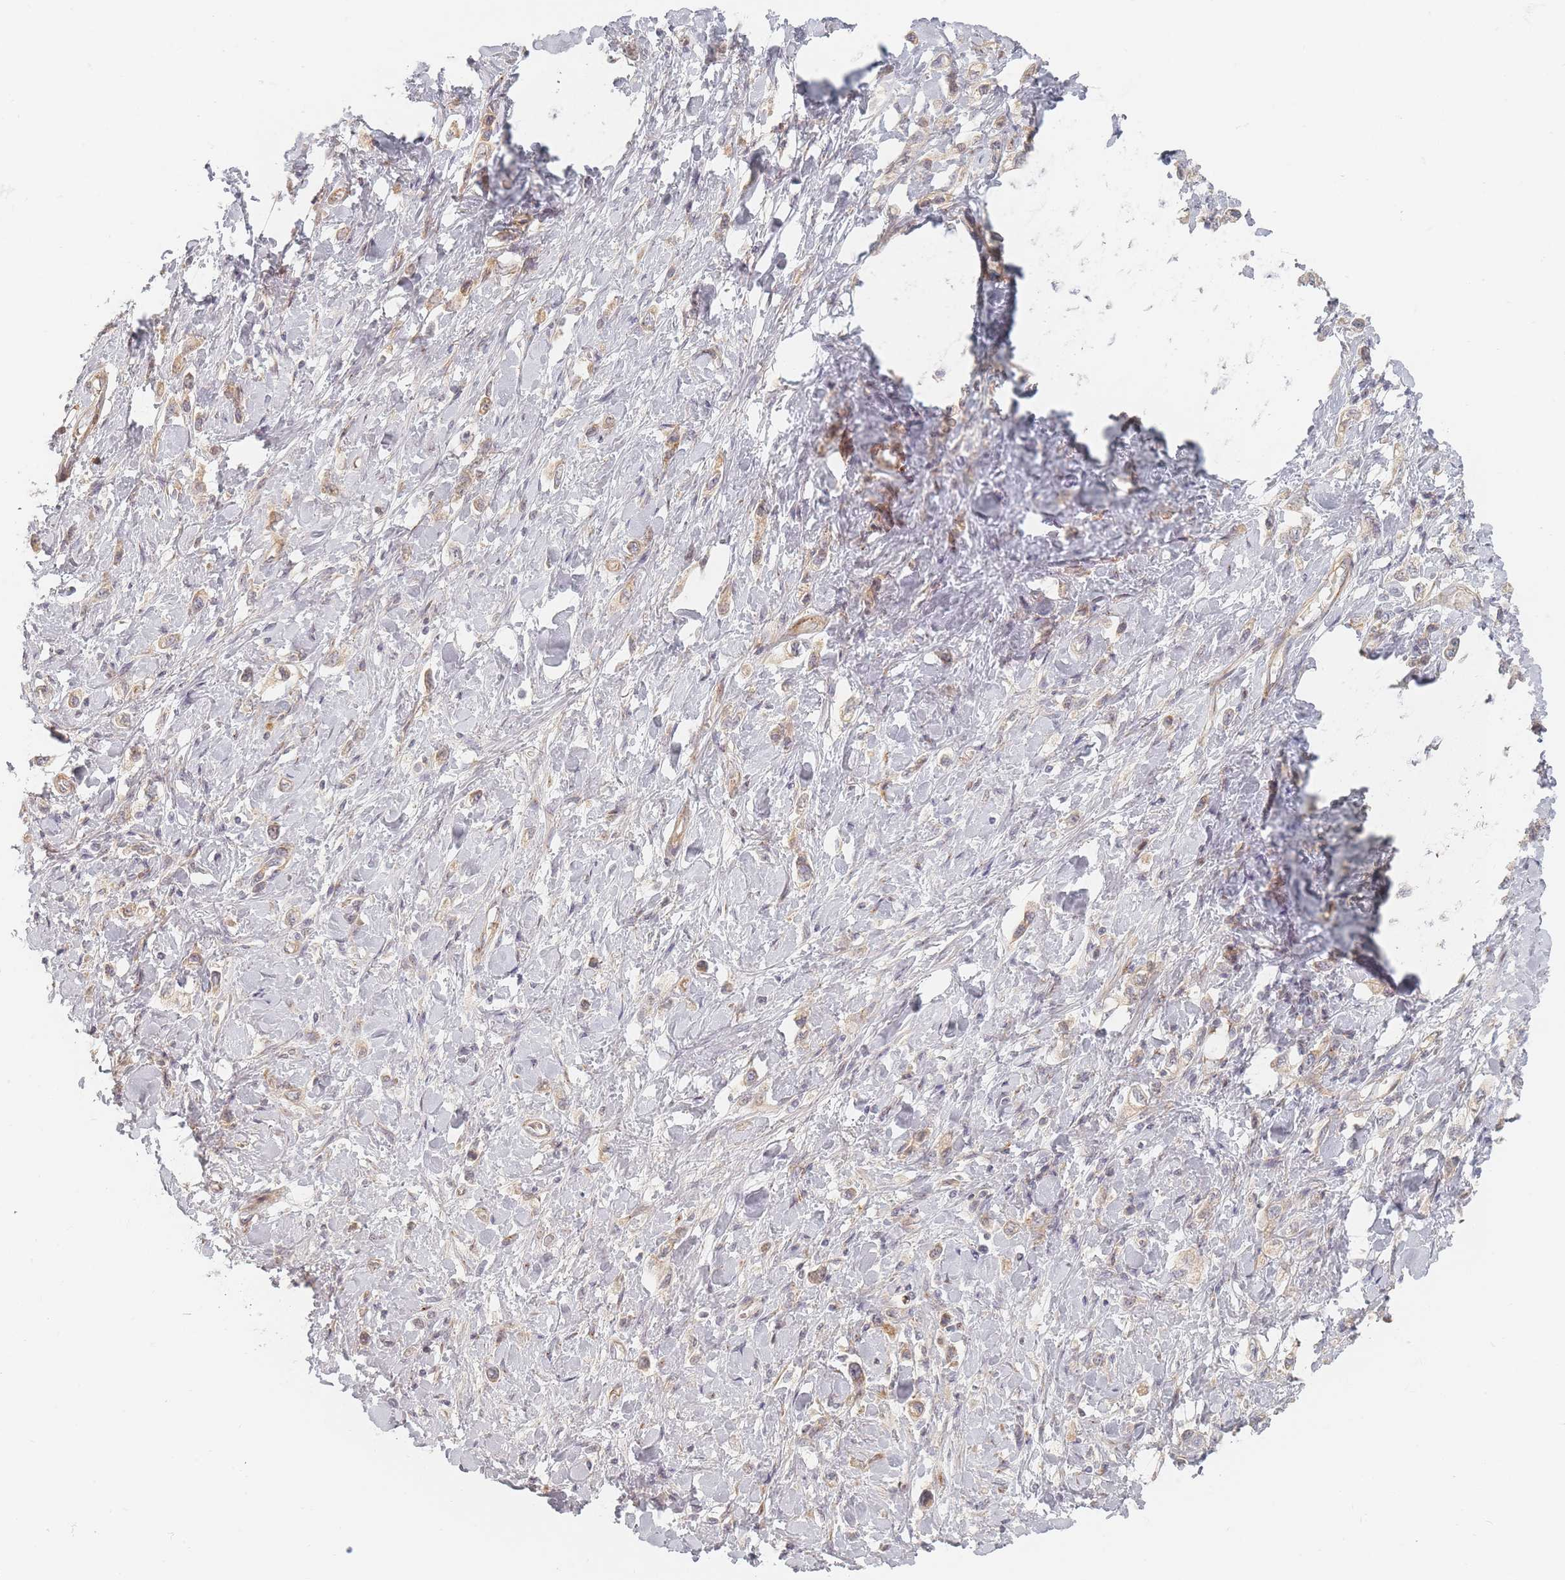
{"staining": {"intensity": "moderate", "quantity": ">75%", "location": "cytoplasmic/membranous"}, "tissue": "stomach cancer", "cell_type": "Tumor cells", "image_type": "cancer", "snomed": [{"axis": "morphology", "description": "Adenocarcinoma, NOS"}, {"axis": "topography", "description": "Stomach"}], "caption": "Immunohistochemistry (IHC) (DAB) staining of human stomach cancer (adenocarcinoma) exhibits moderate cytoplasmic/membranous protein positivity in approximately >75% of tumor cells.", "gene": "ZKSCAN7", "patient": {"sex": "female", "age": 65}}